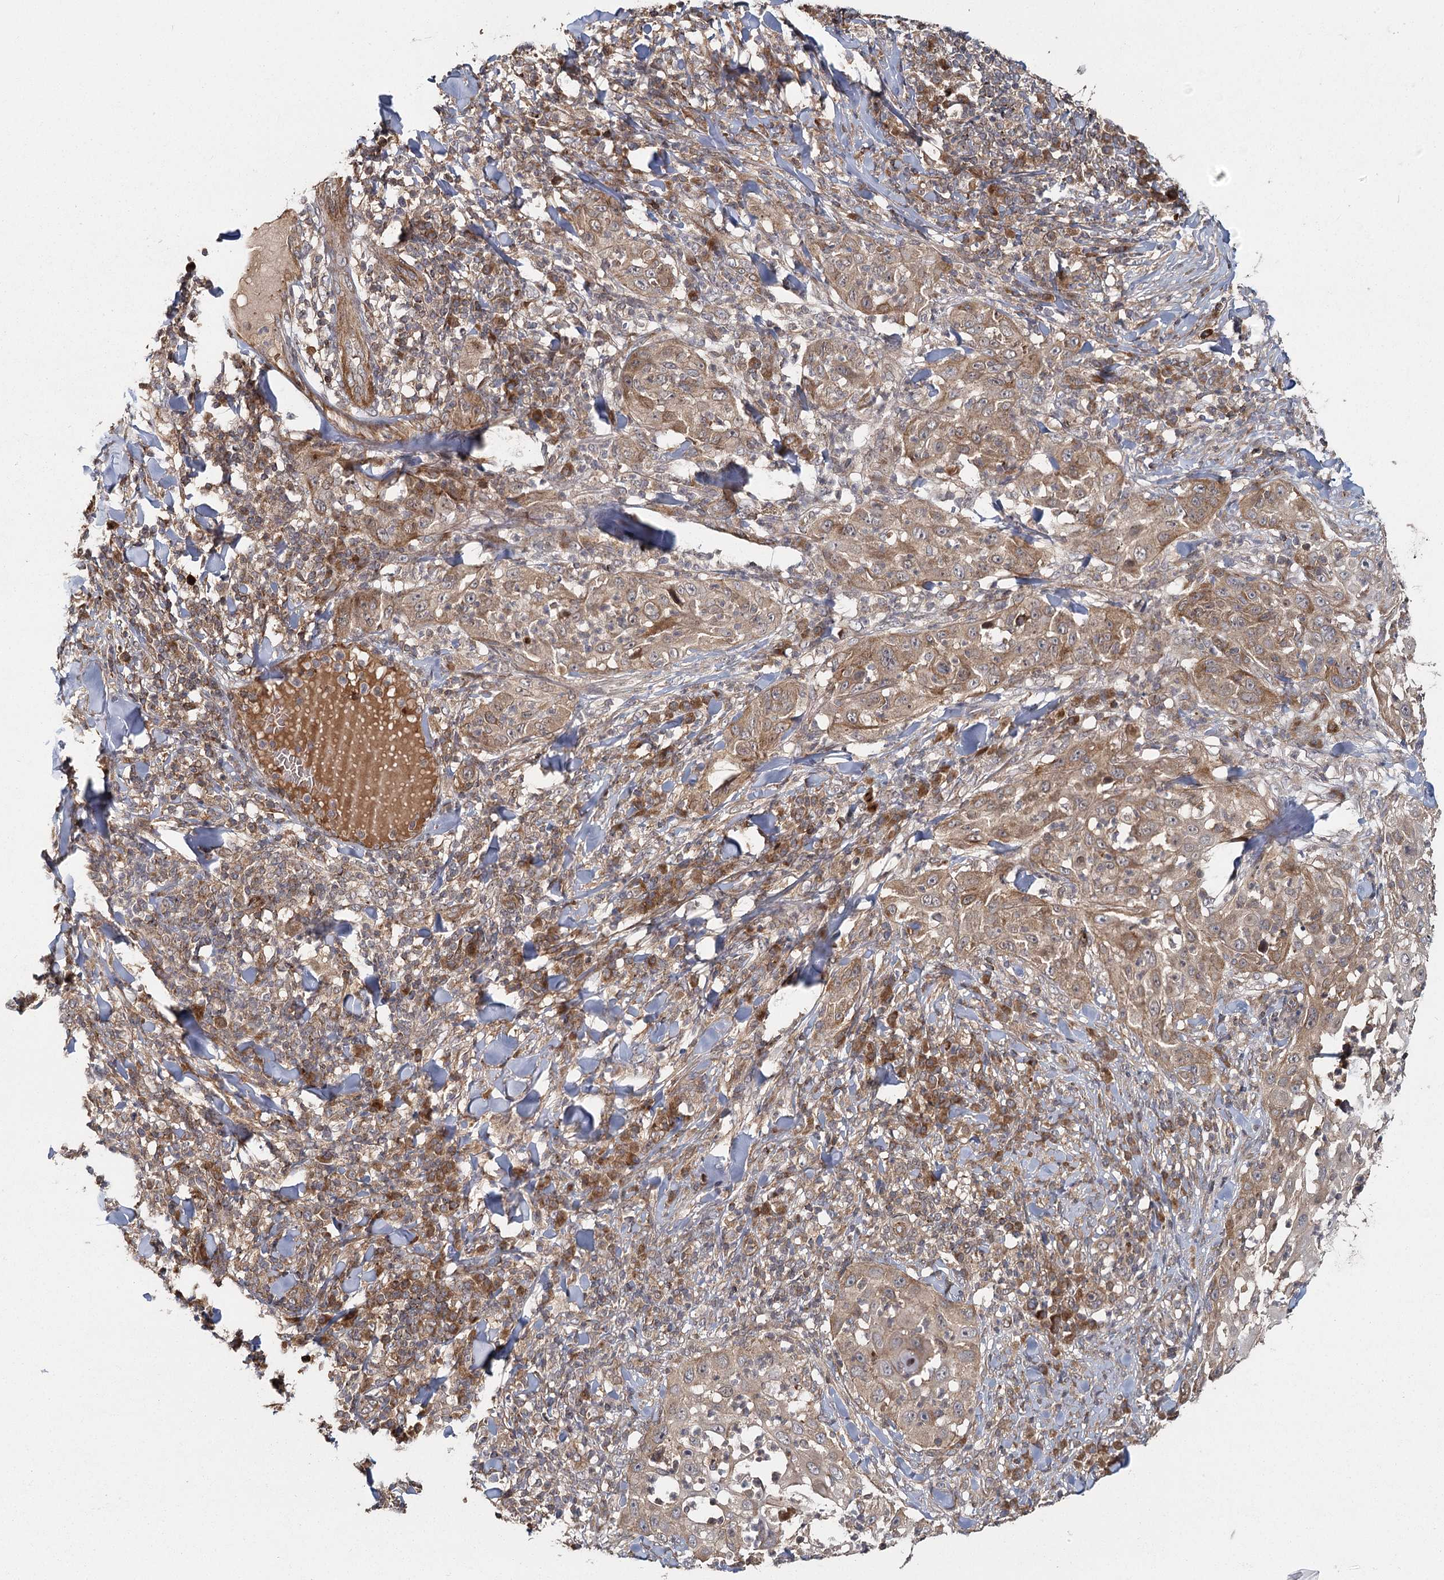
{"staining": {"intensity": "moderate", "quantity": ">75%", "location": "cytoplasmic/membranous"}, "tissue": "skin cancer", "cell_type": "Tumor cells", "image_type": "cancer", "snomed": [{"axis": "morphology", "description": "Squamous cell carcinoma, NOS"}, {"axis": "topography", "description": "Skin"}], "caption": "Skin cancer (squamous cell carcinoma) stained with immunohistochemistry (IHC) reveals moderate cytoplasmic/membranous positivity in approximately >75% of tumor cells.", "gene": "RAPGEF6", "patient": {"sex": "female", "age": 44}}